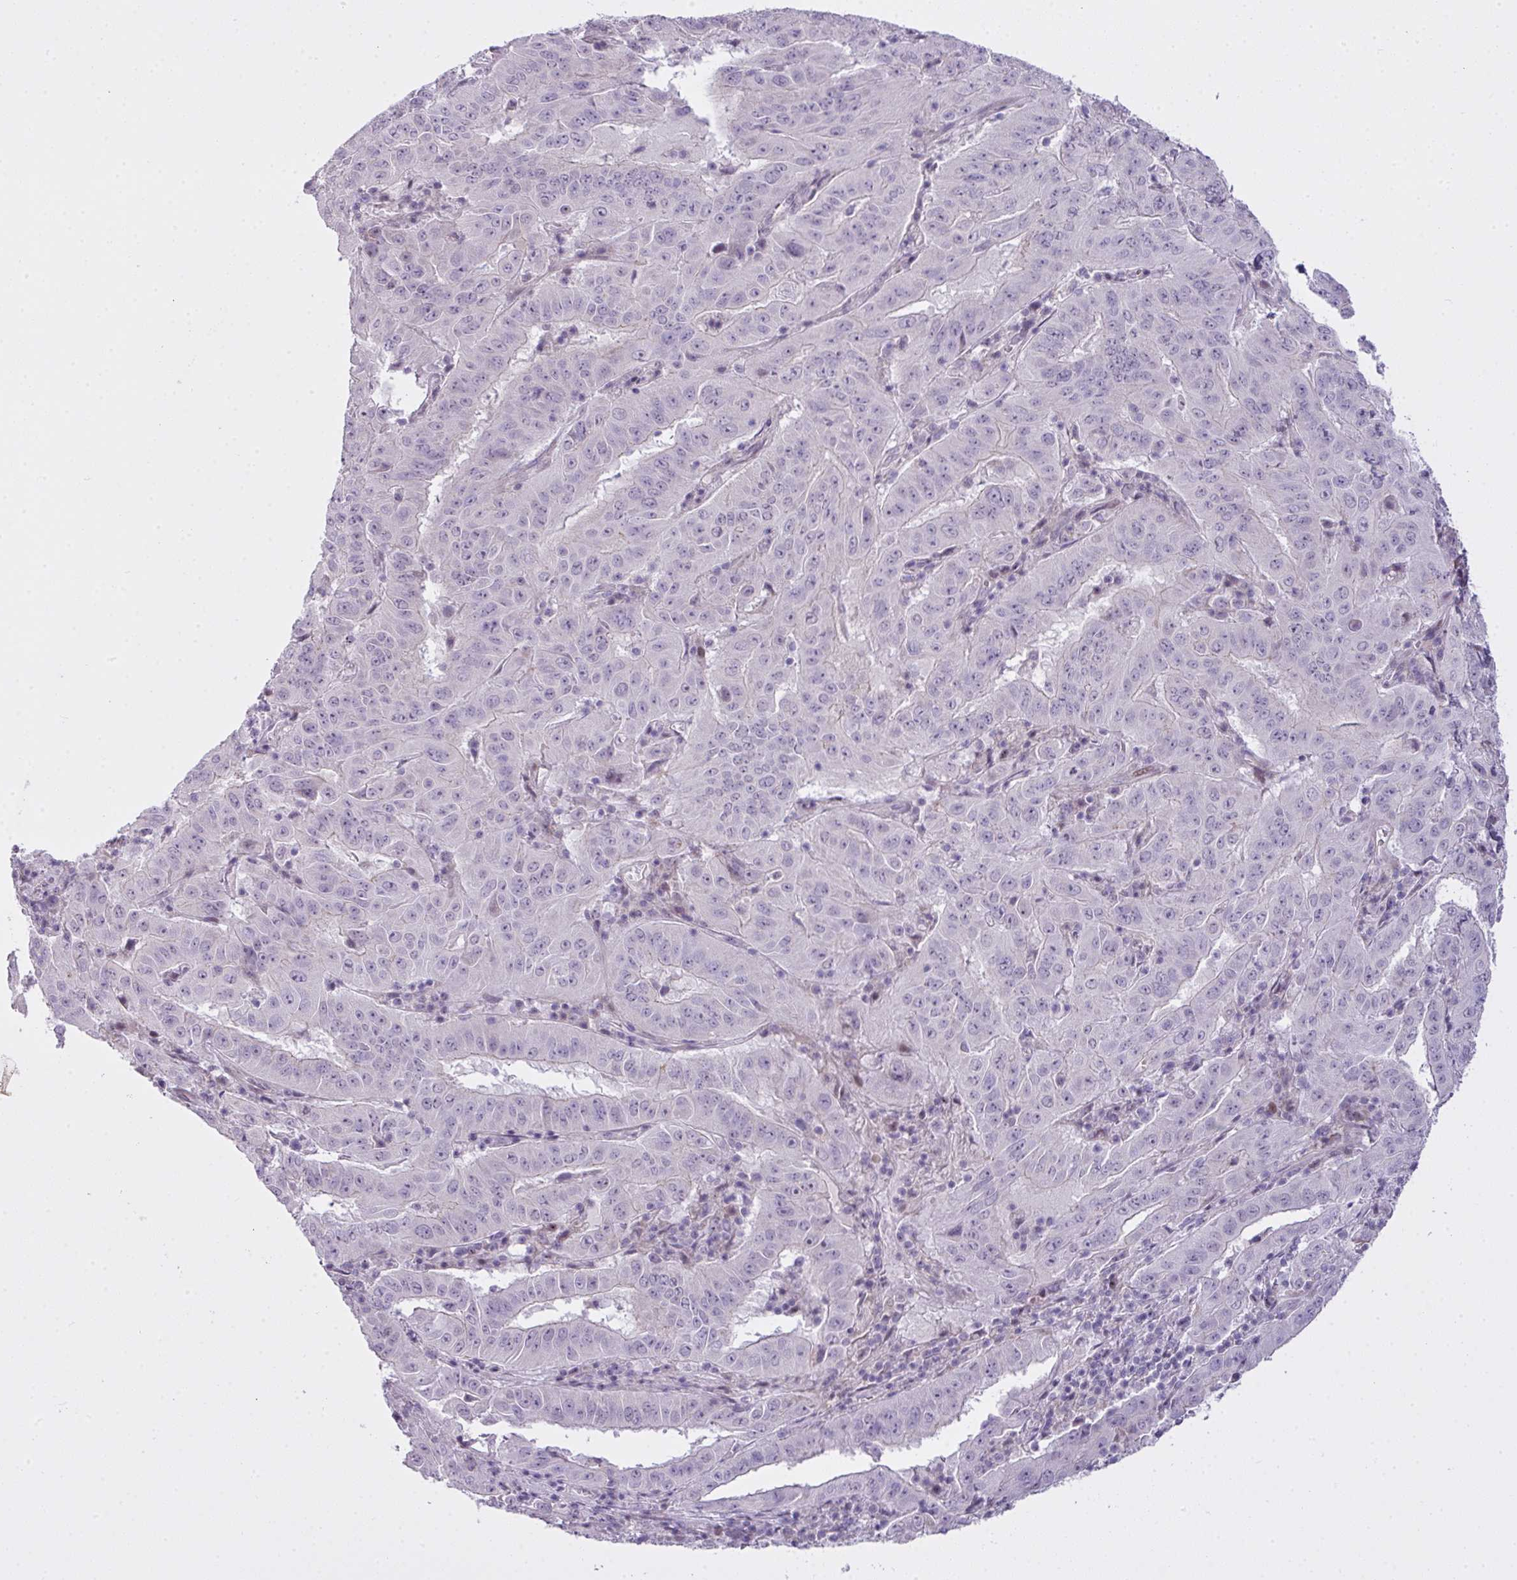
{"staining": {"intensity": "negative", "quantity": "none", "location": "none"}, "tissue": "pancreatic cancer", "cell_type": "Tumor cells", "image_type": "cancer", "snomed": [{"axis": "morphology", "description": "Adenocarcinoma, NOS"}, {"axis": "topography", "description": "Pancreas"}], "caption": "Protein analysis of pancreatic cancer displays no significant positivity in tumor cells.", "gene": "ZNF688", "patient": {"sex": "male", "age": 63}}